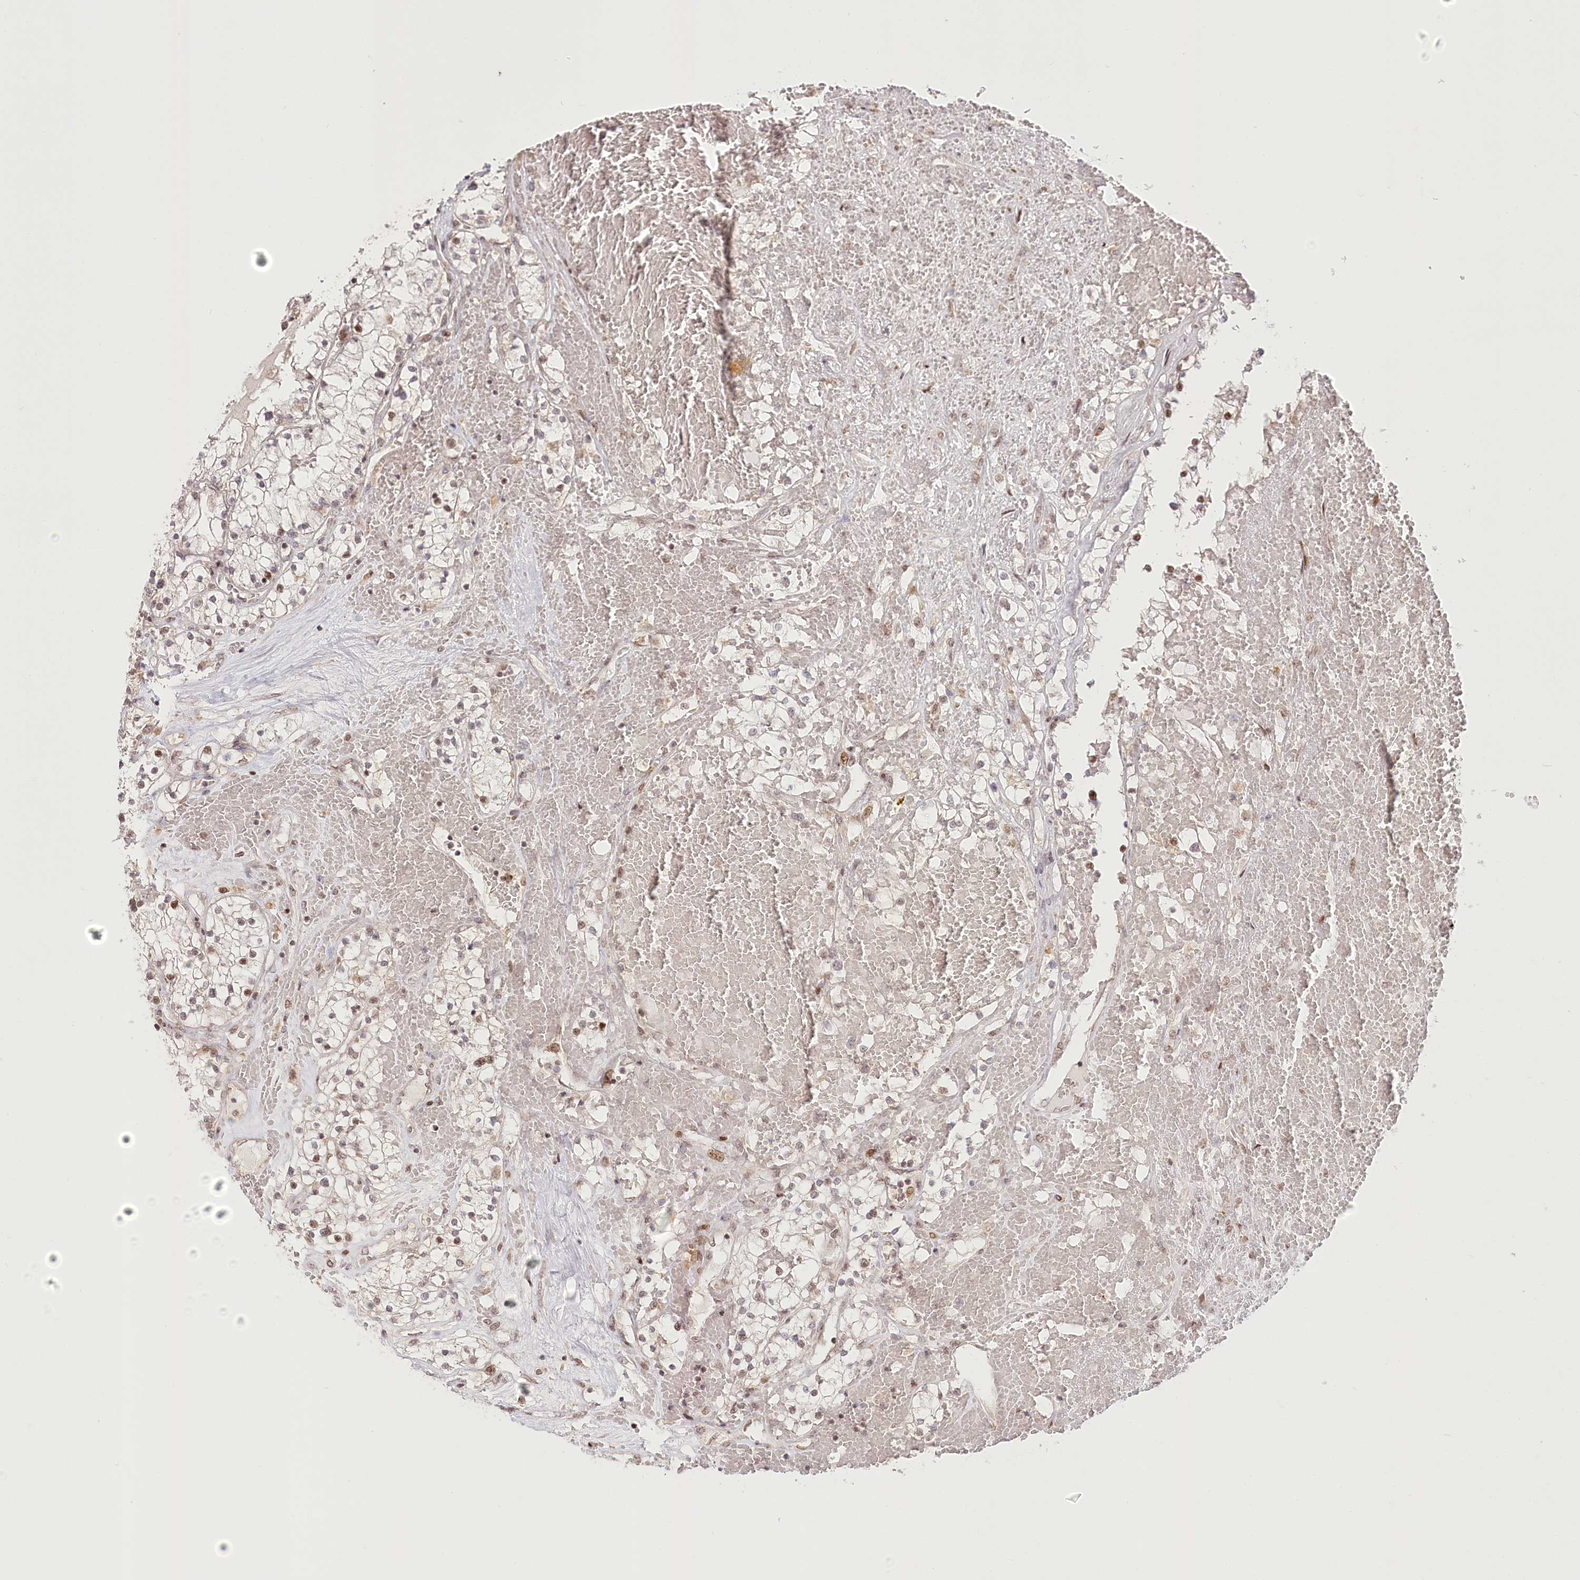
{"staining": {"intensity": "weak", "quantity": "25%-75%", "location": "nuclear"}, "tissue": "renal cancer", "cell_type": "Tumor cells", "image_type": "cancer", "snomed": [{"axis": "morphology", "description": "Normal tissue, NOS"}, {"axis": "morphology", "description": "Adenocarcinoma, NOS"}, {"axis": "topography", "description": "Kidney"}], "caption": "DAB immunohistochemical staining of human renal cancer (adenocarcinoma) reveals weak nuclear protein positivity in approximately 25%-75% of tumor cells.", "gene": "PYURF", "patient": {"sex": "male", "age": 68}}